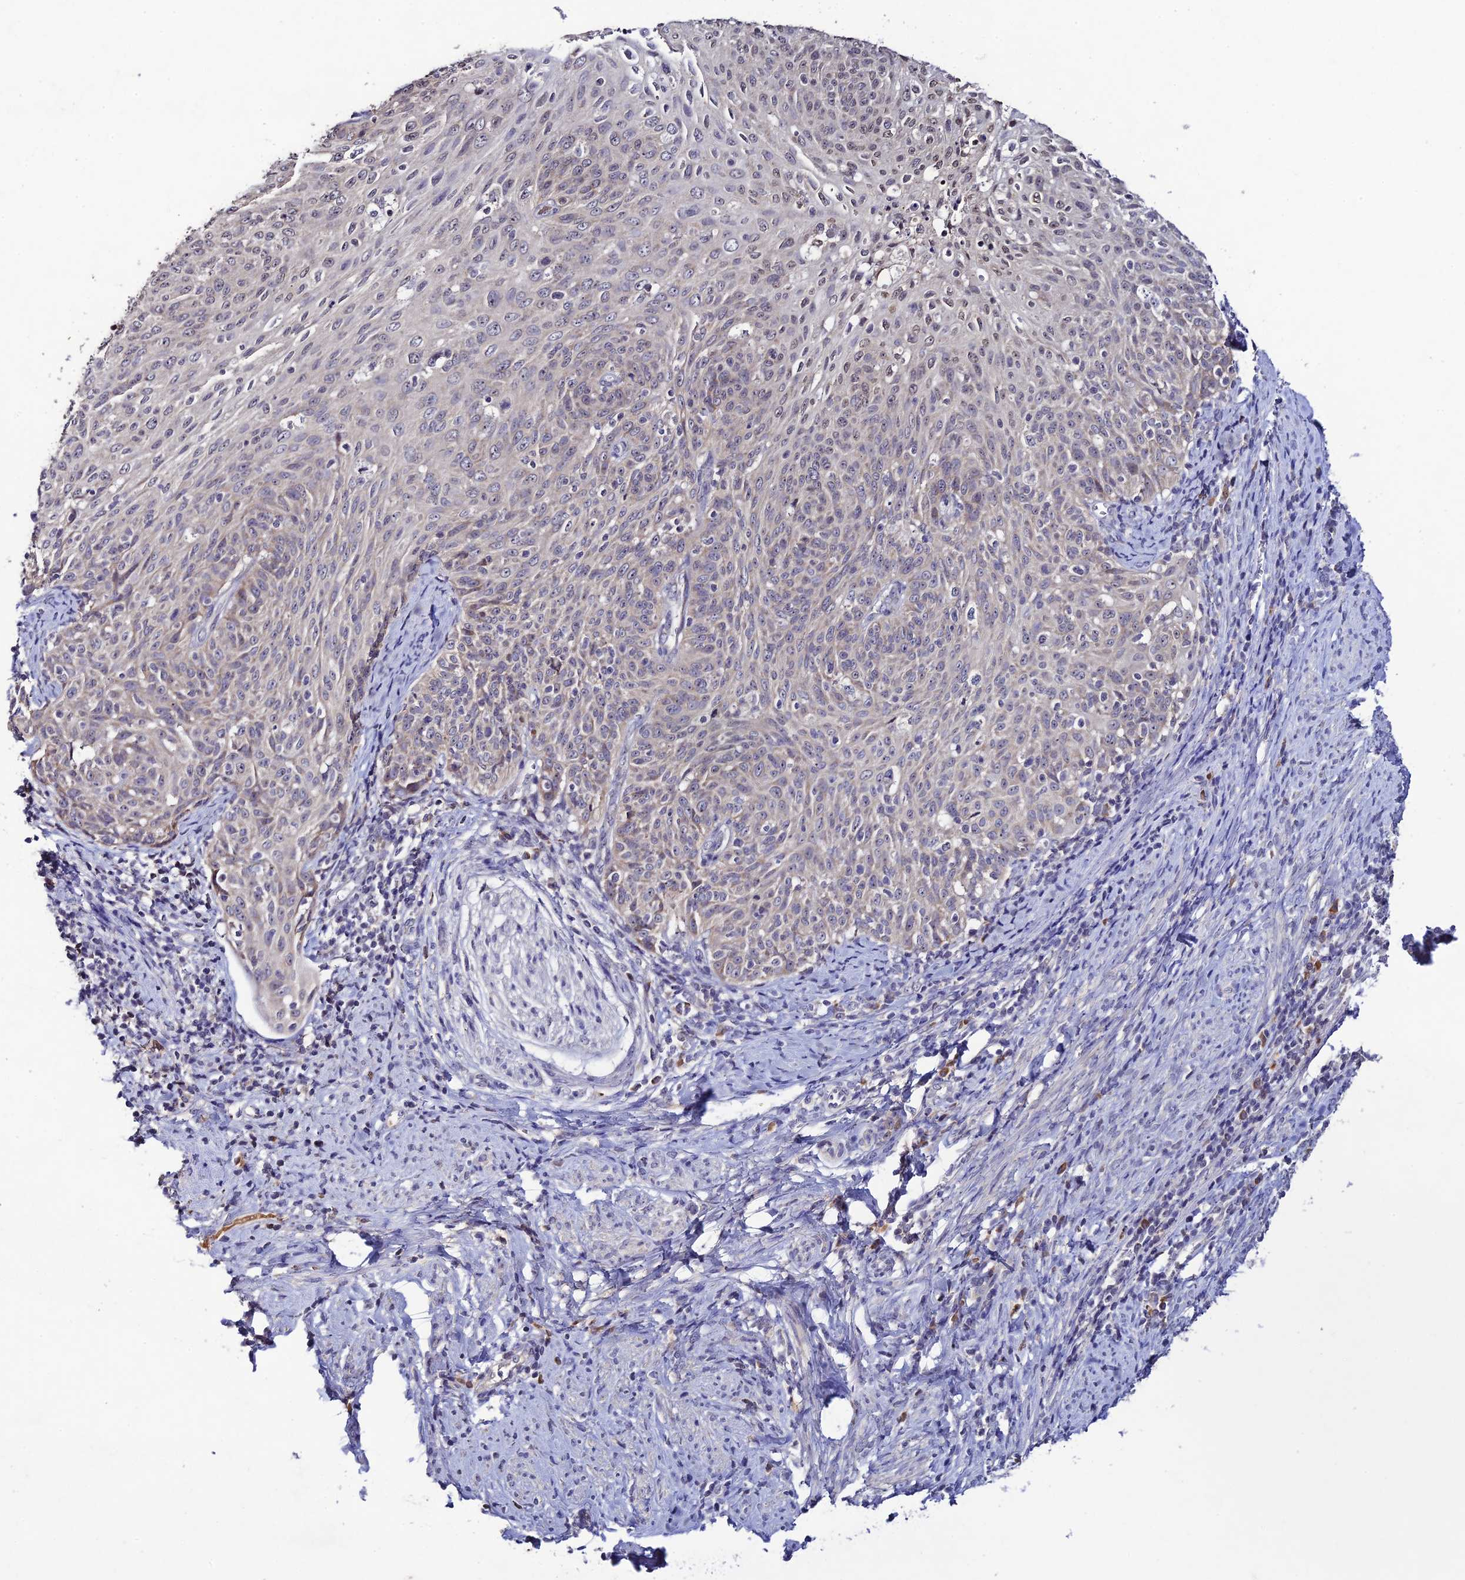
{"staining": {"intensity": "negative", "quantity": "none", "location": "none"}, "tissue": "cervical cancer", "cell_type": "Tumor cells", "image_type": "cancer", "snomed": [{"axis": "morphology", "description": "Squamous cell carcinoma, NOS"}, {"axis": "topography", "description": "Cervix"}], "caption": "There is no significant staining in tumor cells of cervical squamous cell carcinoma. (DAB (3,3'-diaminobenzidine) immunohistochemistry (IHC) with hematoxylin counter stain).", "gene": "CHST5", "patient": {"sex": "female", "age": 70}}